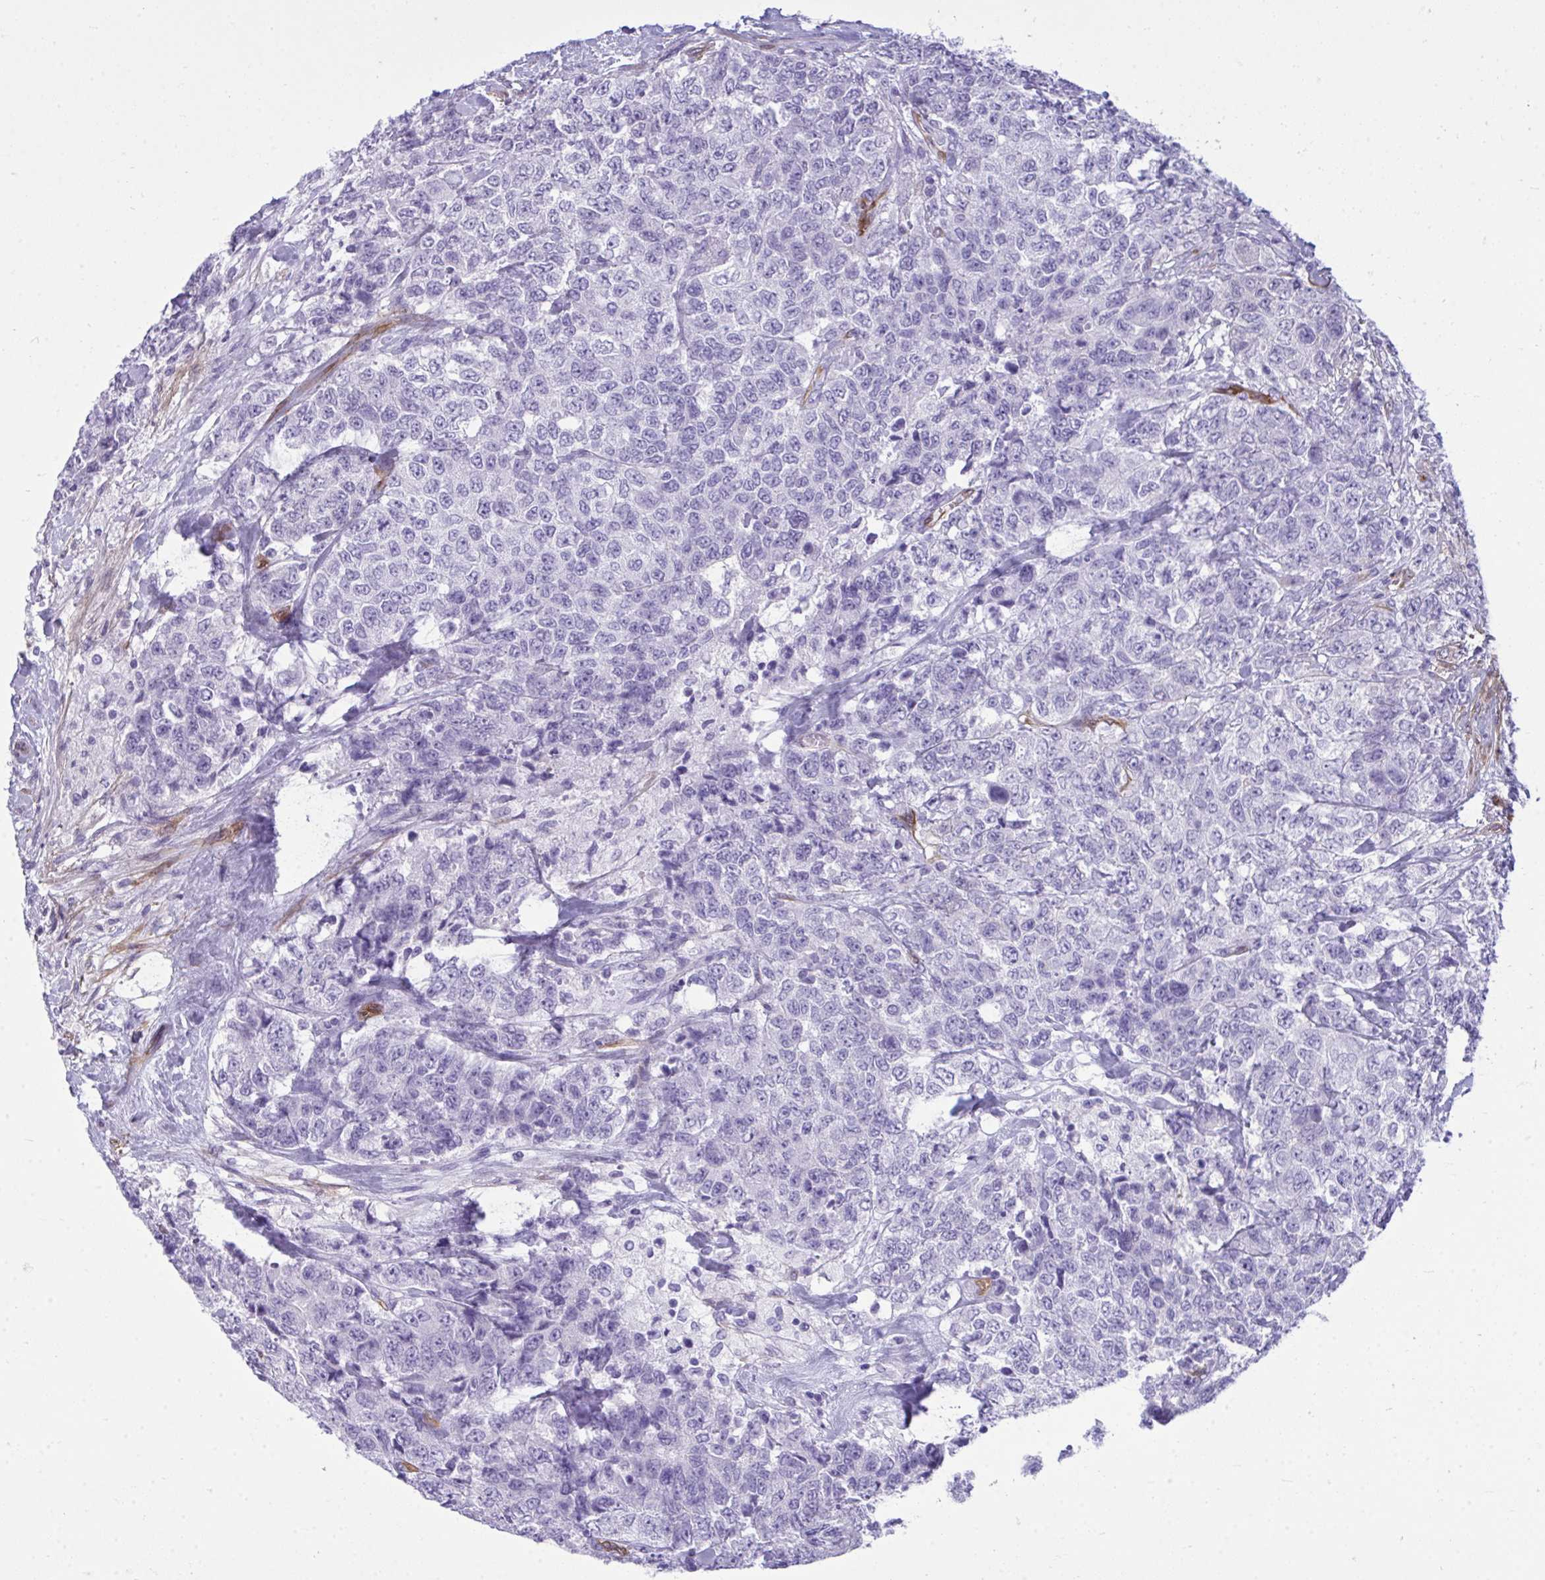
{"staining": {"intensity": "negative", "quantity": "none", "location": "none"}, "tissue": "urothelial cancer", "cell_type": "Tumor cells", "image_type": "cancer", "snomed": [{"axis": "morphology", "description": "Urothelial carcinoma, High grade"}, {"axis": "topography", "description": "Urinary bladder"}], "caption": "This micrograph is of urothelial cancer stained with immunohistochemistry to label a protein in brown with the nuclei are counter-stained blue. There is no positivity in tumor cells.", "gene": "LIMS2", "patient": {"sex": "female", "age": 78}}